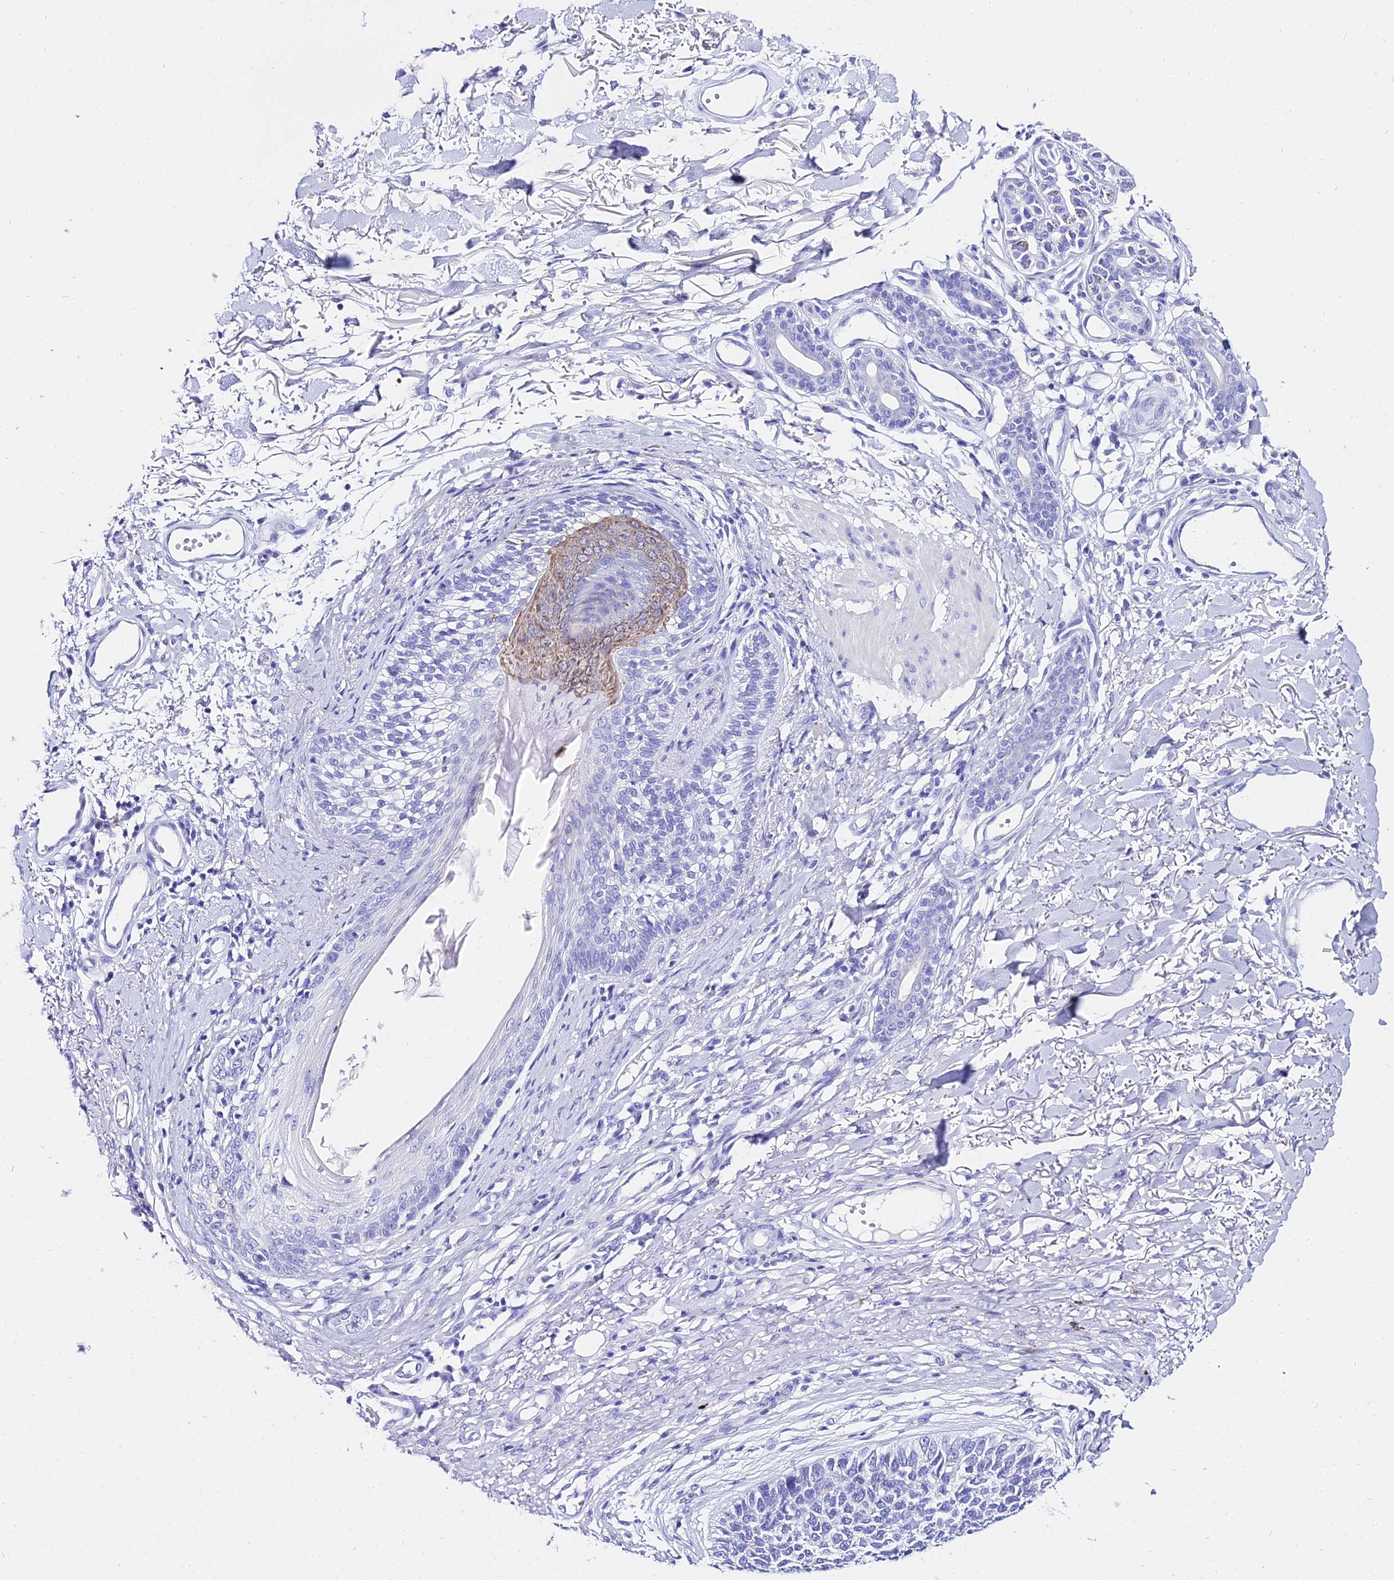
{"staining": {"intensity": "negative", "quantity": "none", "location": "none"}, "tissue": "skin cancer", "cell_type": "Tumor cells", "image_type": "cancer", "snomed": [{"axis": "morphology", "description": "Basal cell carcinoma"}, {"axis": "topography", "description": "Skin"}], "caption": "Immunohistochemistry (IHC) of human skin basal cell carcinoma shows no expression in tumor cells.", "gene": "TRMT44", "patient": {"sex": "female", "age": 84}}